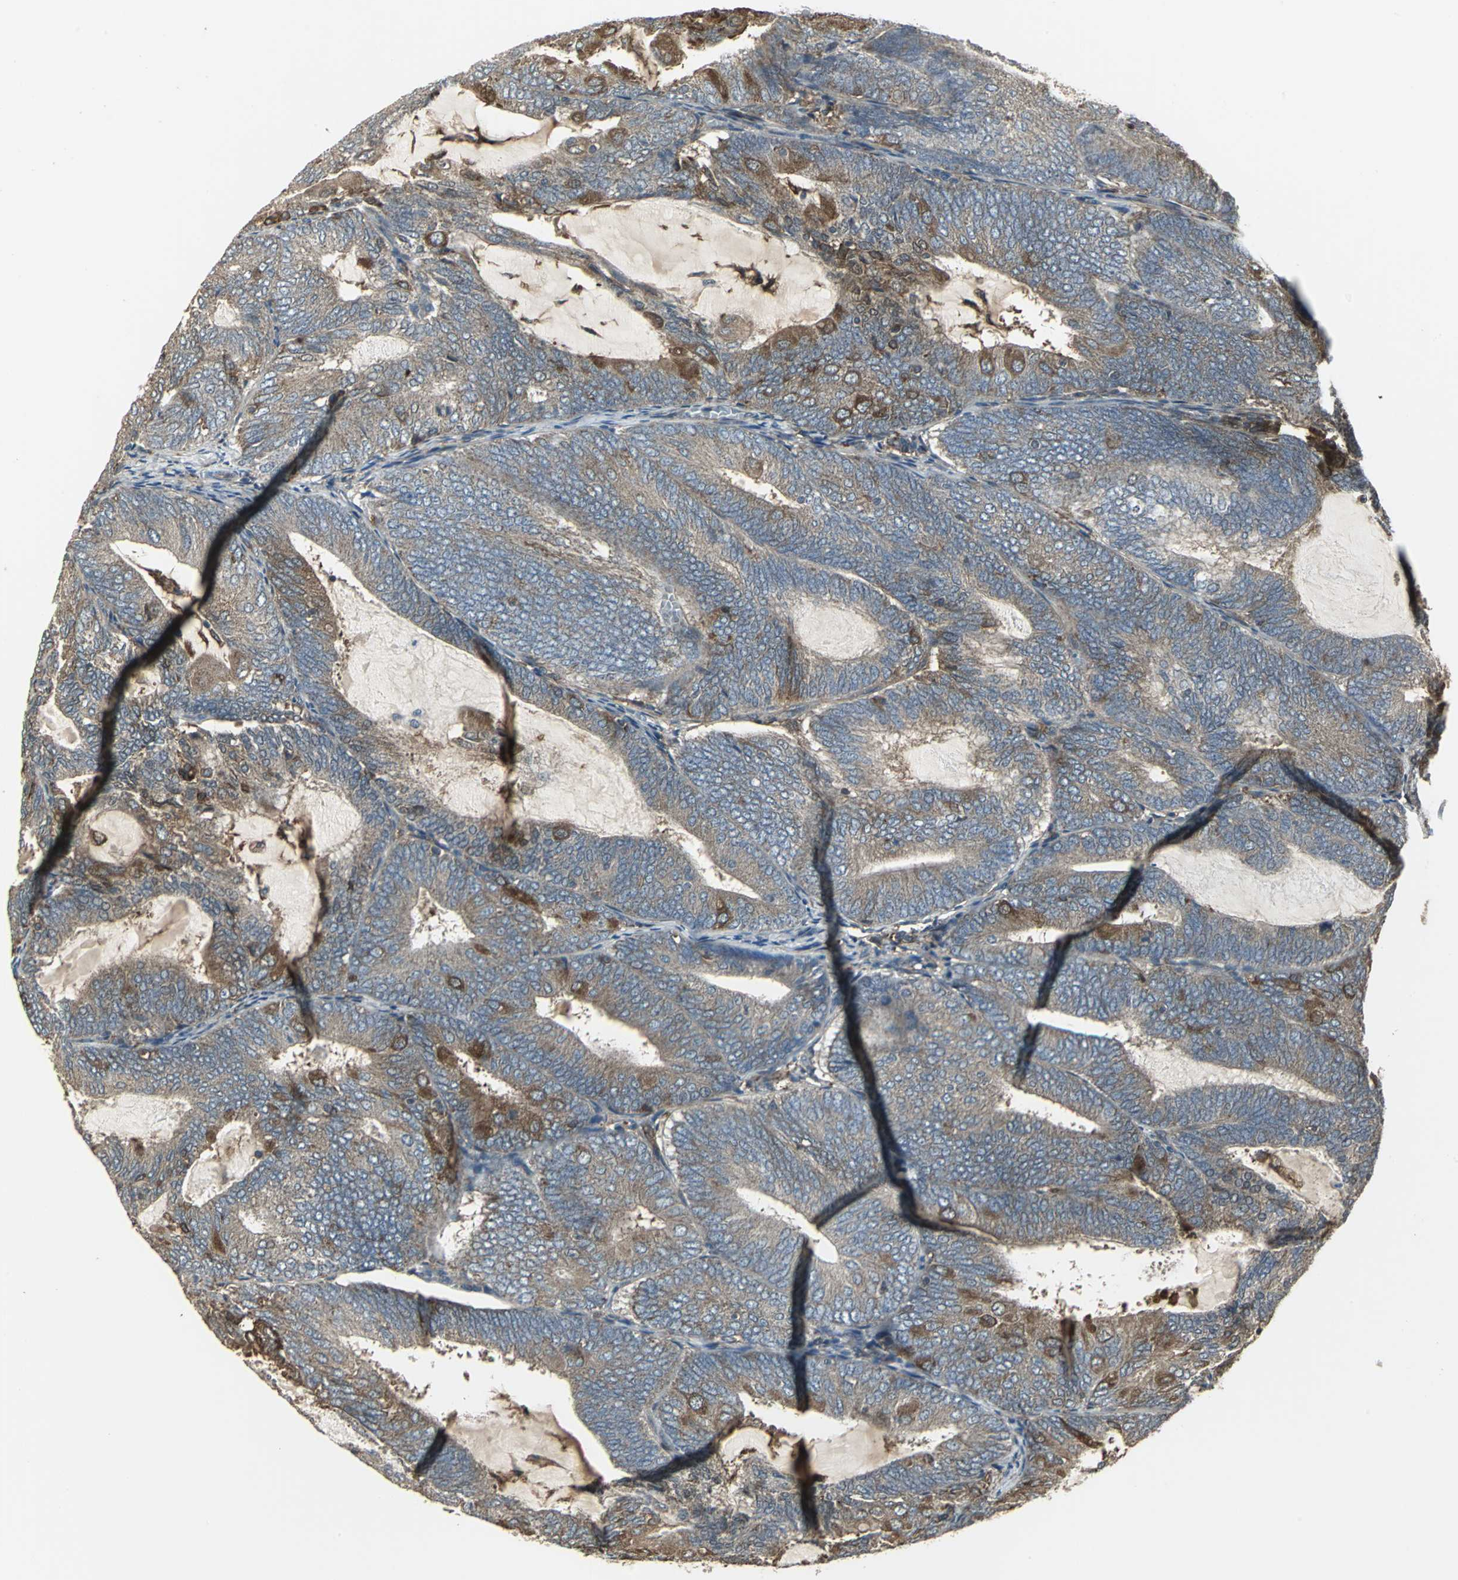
{"staining": {"intensity": "moderate", "quantity": ">75%", "location": "cytoplasmic/membranous"}, "tissue": "endometrial cancer", "cell_type": "Tumor cells", "image_type": "cancer", "snomed": [{"axis": "morphology", "description": "Adenocarcinoma, NOS"}, {"axis": "topography", "description": "Endometrium"}], "caption": "Immunohistochemistry (IHC) histopathology image of human endometrial cancer stained for a protein (brown), which displays medium levels of moderate cytoplasmic/membranous staining in approximately >75% of tumor cells.", "gene": "PRXL2B", "patient": {"sex": "female", "age": 81}}